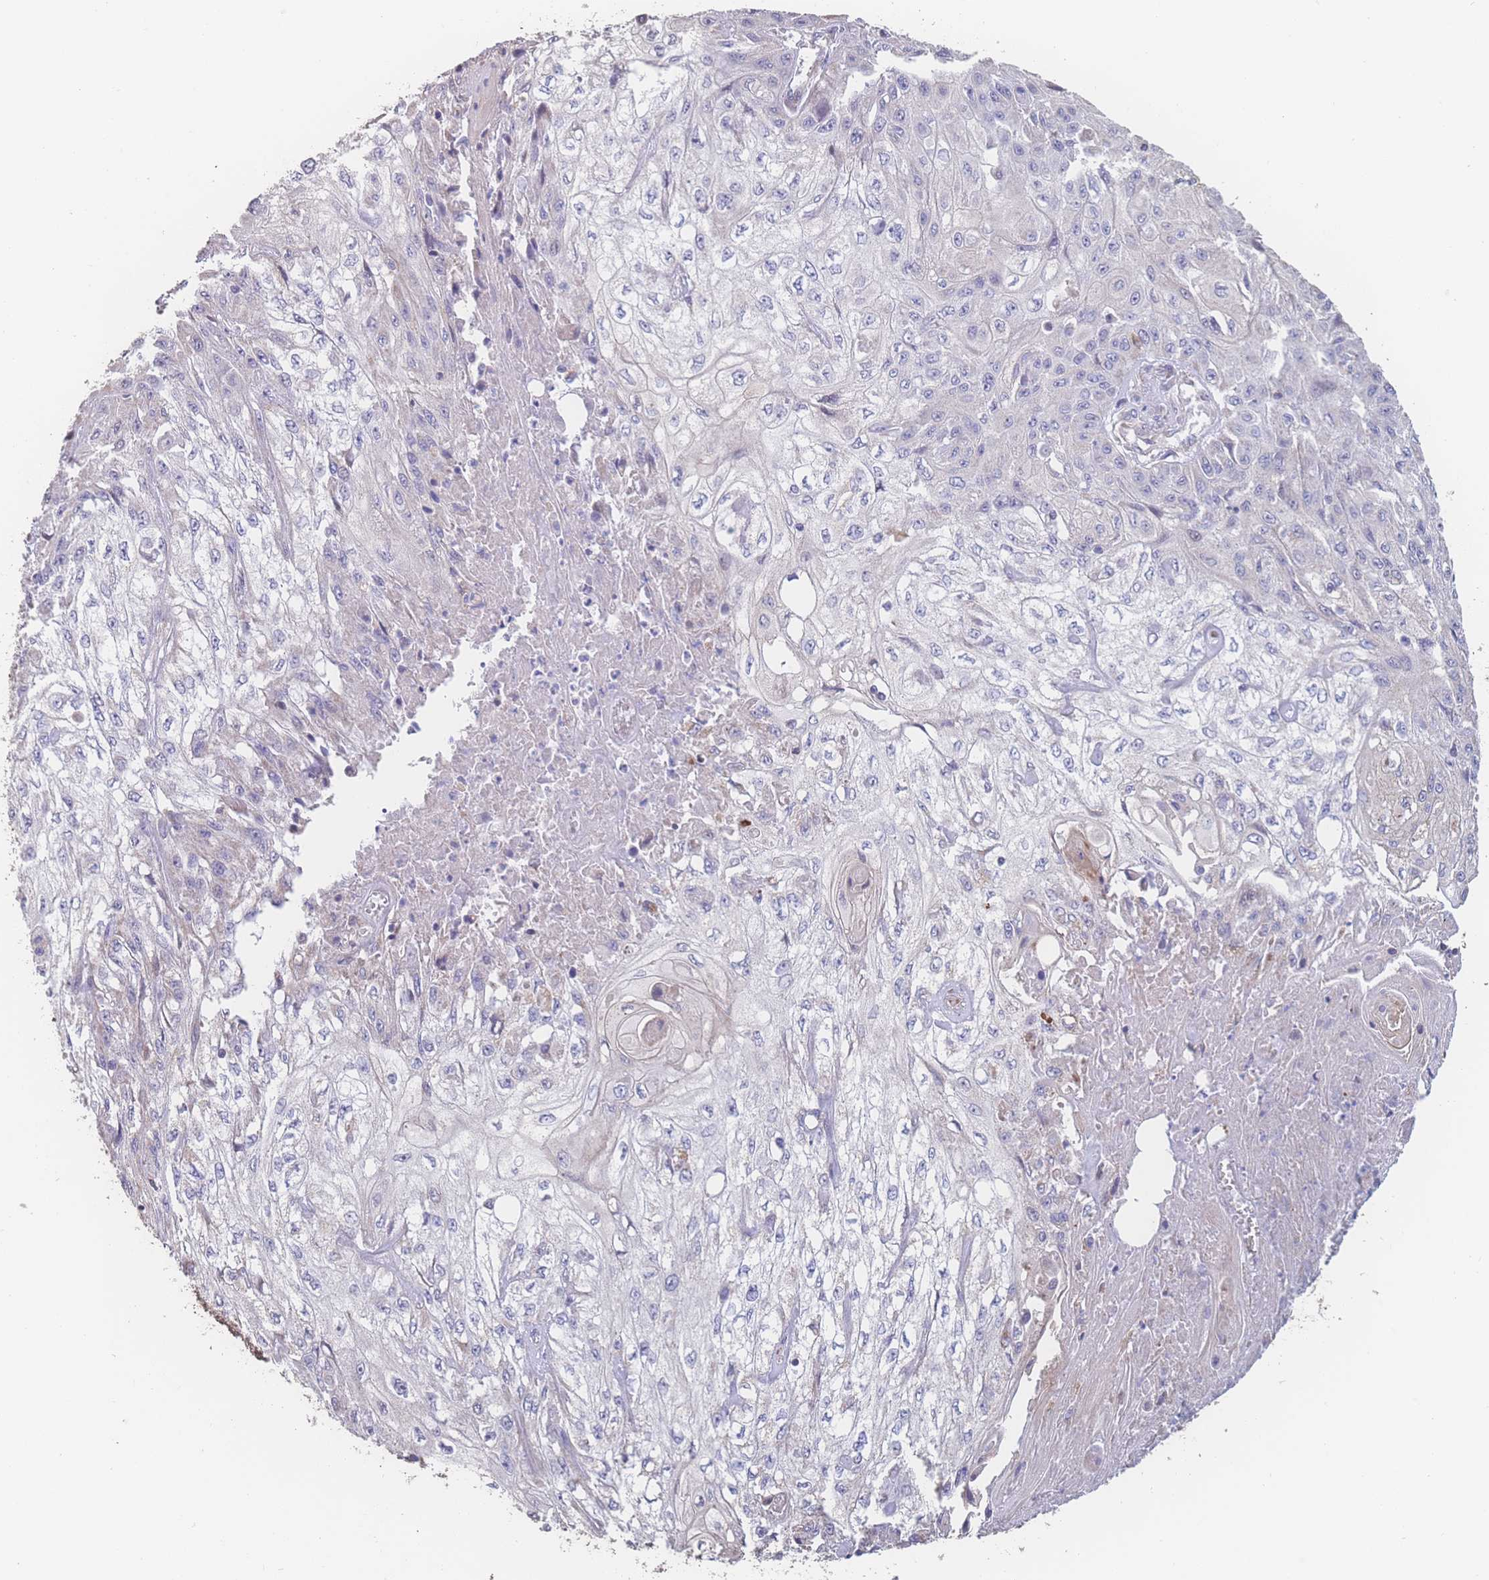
{"staining": {"intensity": "negative", "quantity": "none", "location": "none"}, "tissue": "skin cancer", "cell_type": "Tumor cells", "image_type": "cancer", "snomed": [{"axis": "morphology", "description": "Squamous cell carcinoma, NOS"}, {"axis": "morphology", "description": "Squamous cell carcinoma, metastatic, NOS"}, {"axis": "topography", "description": "Skin"}, {"axis": "topography", "description": "Lymph node"}], "caption": "The image exhibits no significant staining in tumor cells of skin squamous cell carcinoma.", "gene": "SGSM3", "patient": {"sex": "male", "age": 75}}